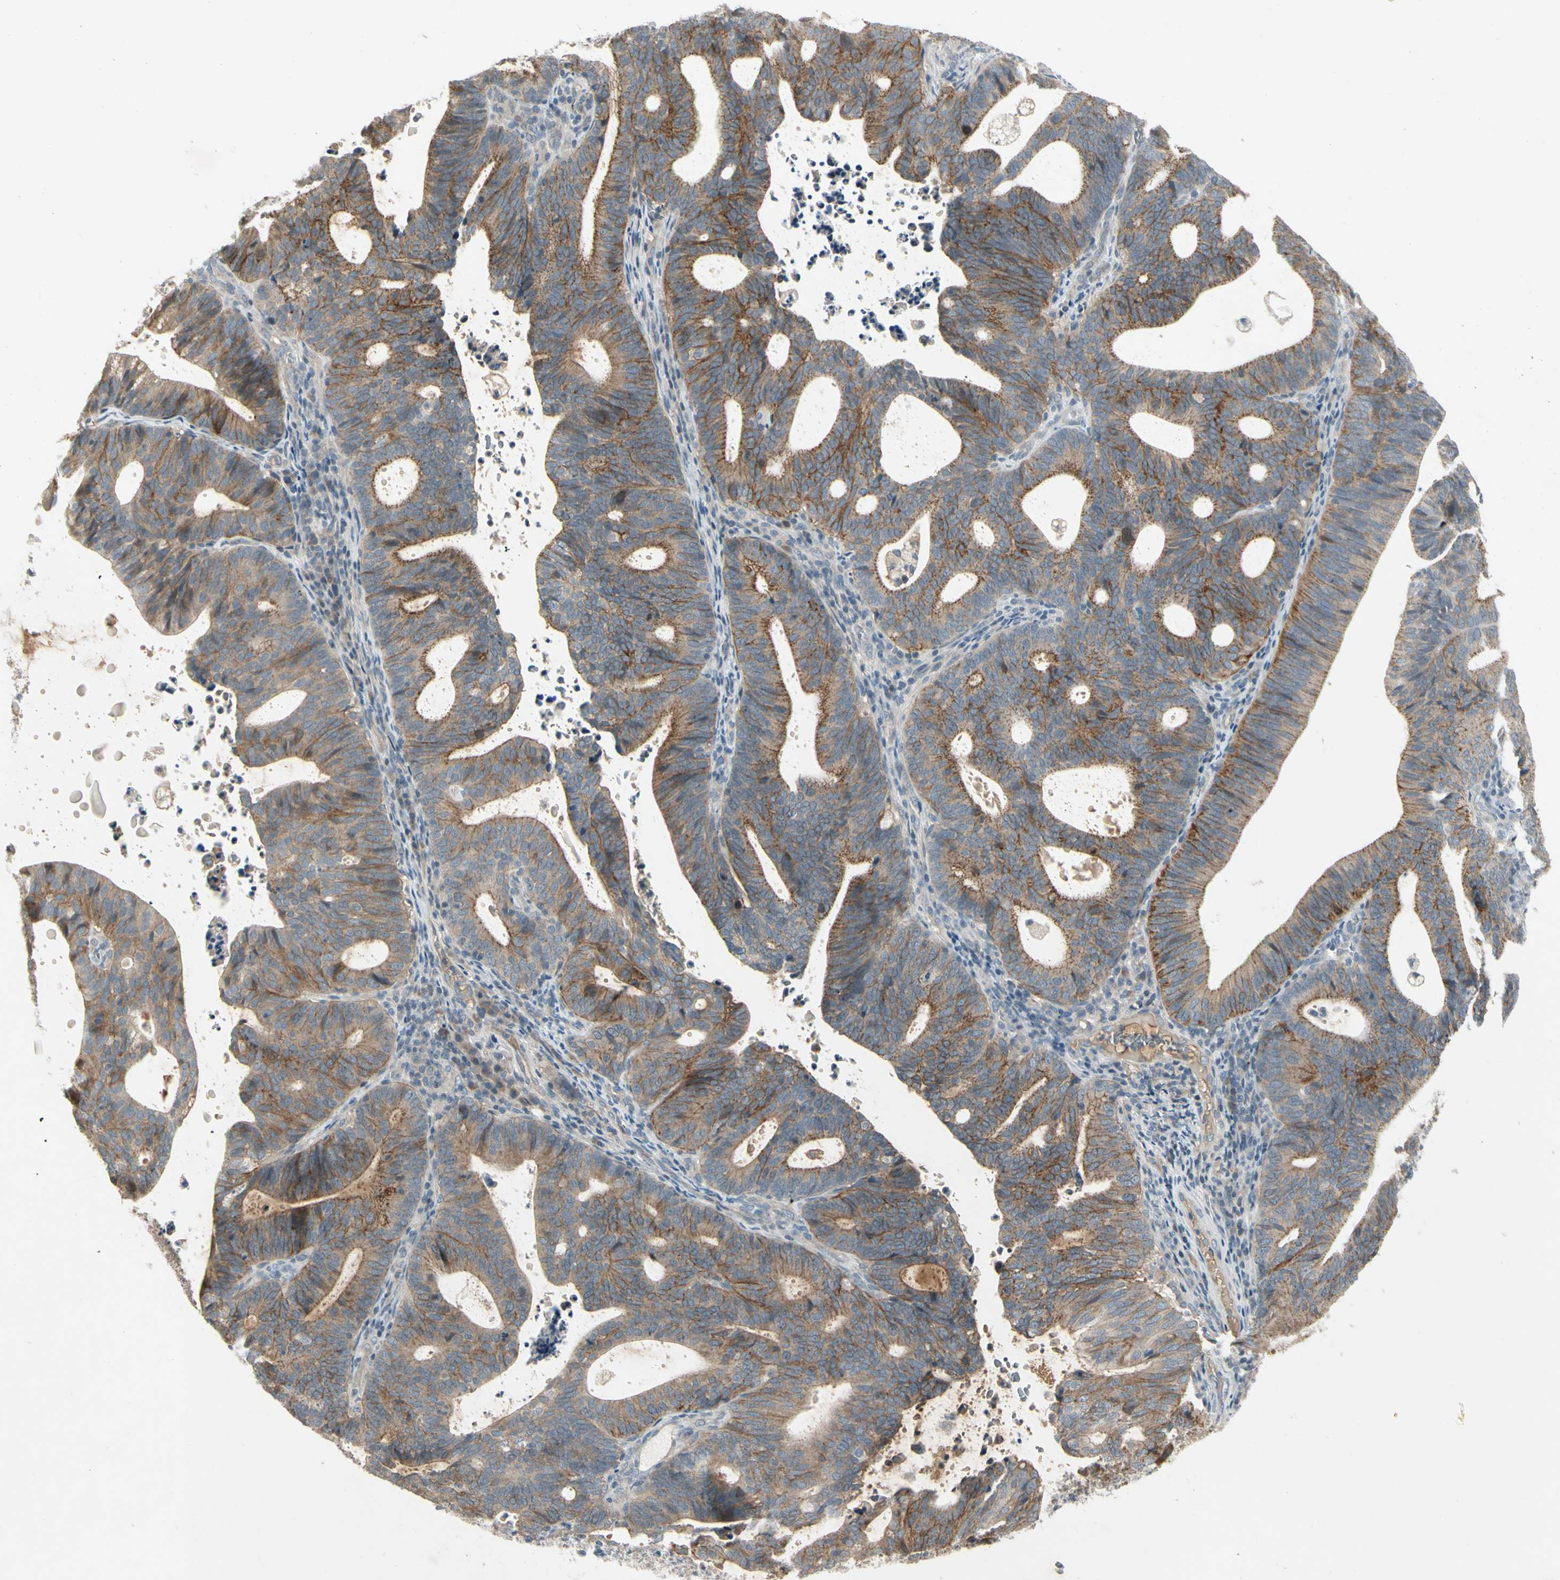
{"staining": {"intensity": "moderate", "quantity": ">75%", "location": "cytoplasmic/membranous"}, "tissue": "endometrial cancer", "cell_type": "Tumor cells", "image_type": "cancer", "snomed": [{"axis": "morphology", "description": "Adenocarcinoma, NOS"}, {"axis": "topography", "description": "Uterus"}], "caption": "High-magnification brightfield microscopy of endometrial adenocarcinoma stained with DAB (brown) and counterstained with hematoxylin (blue). tumor cells exhibit moderate cytoplasmic/membranous staining is seen in about>75% of cells.", "gene": "ICAM5", "patient": {"sex": "female", "age": 83}}